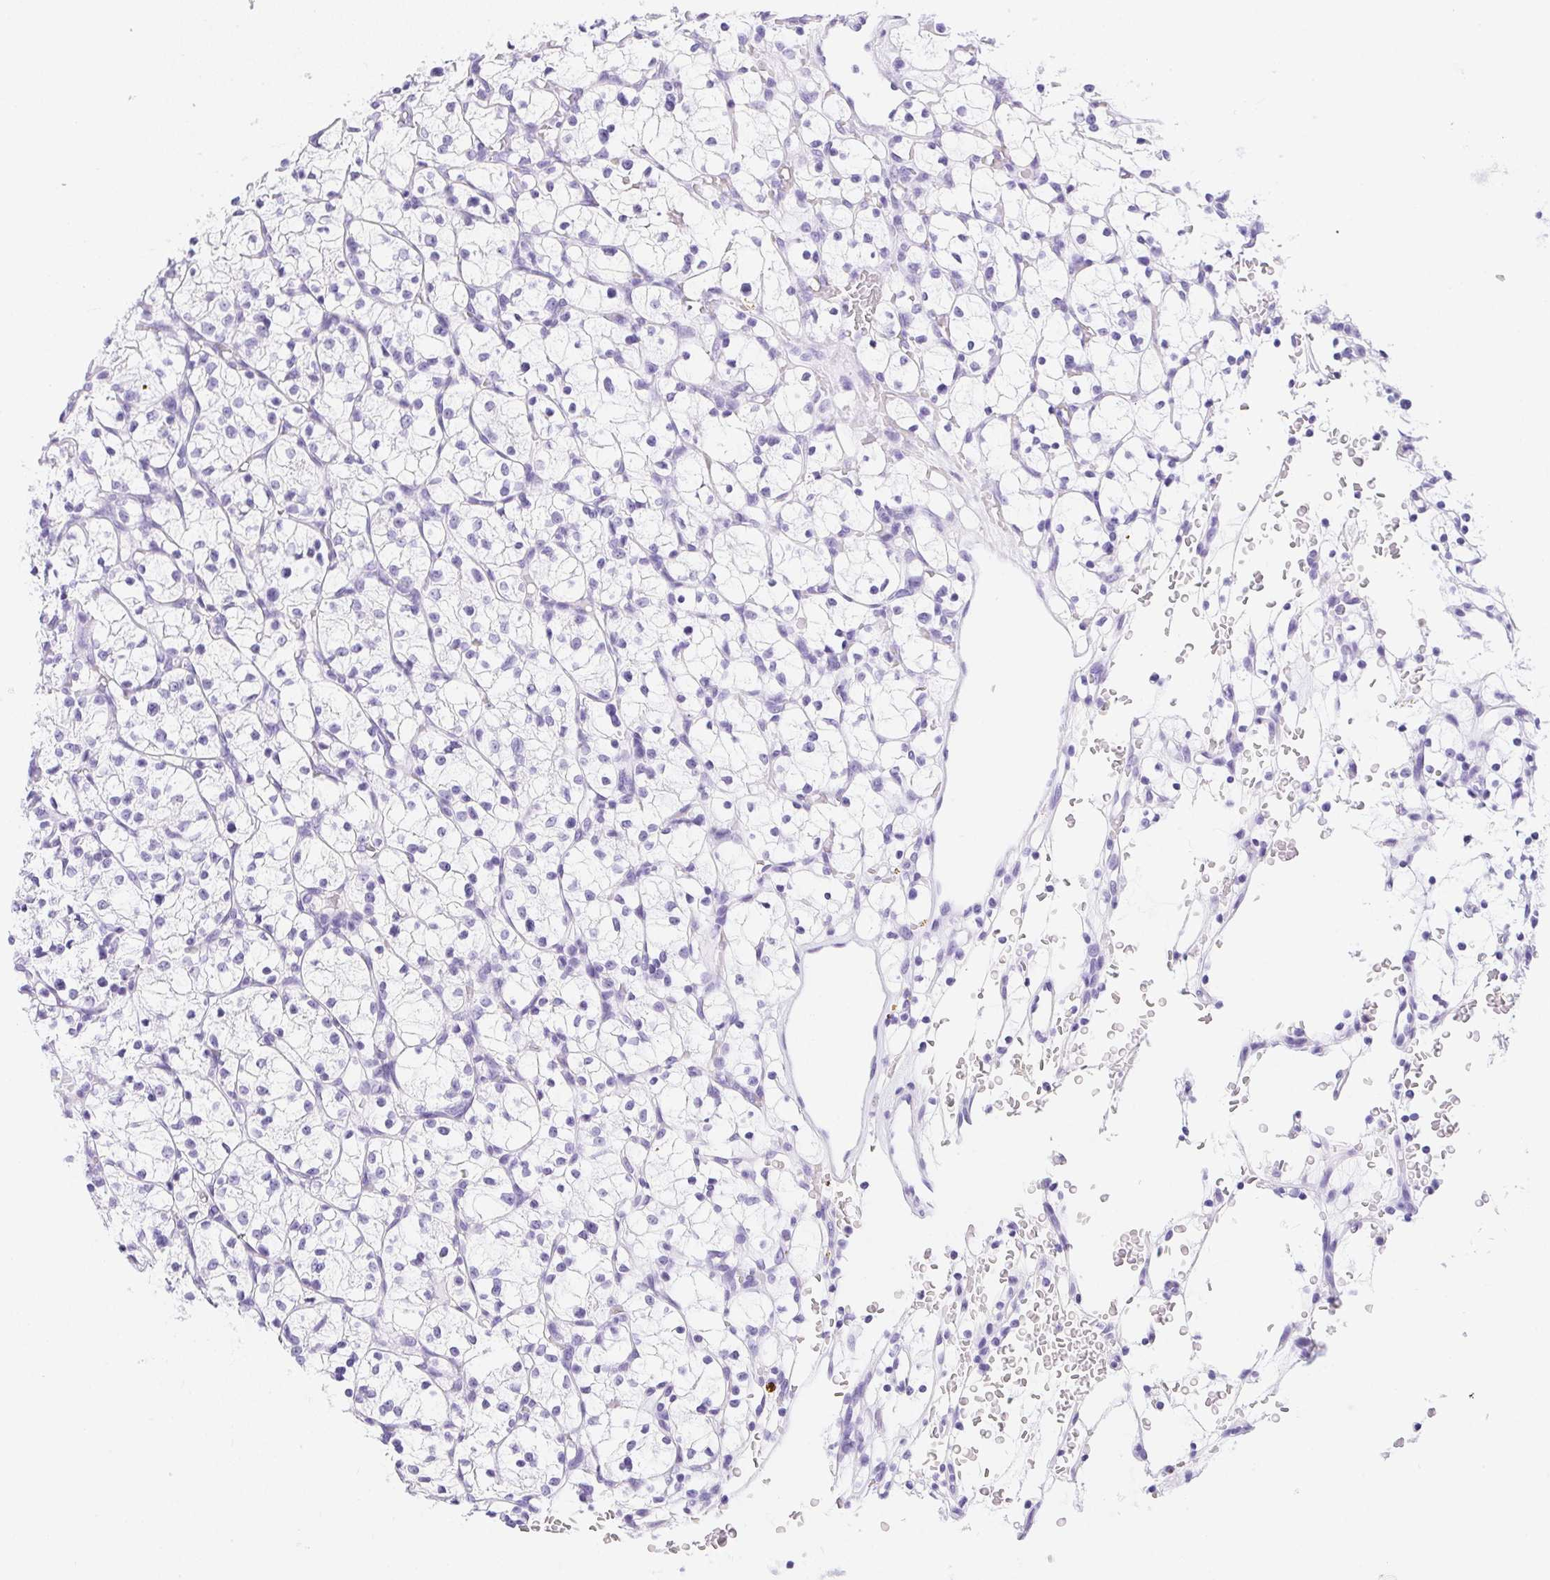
{"staining": {"intensity": "negative", "quantity": "none", "location": "none"}, "tissue": "renal cancer", "cell_type": "Tumor cells", "image_type": "cancer", "snomed": [{"axis": "morphology", "description": "Adenocarcinoma, NOS"}, {"axis": "topography", "description": "Kidney"}], "caption": "An immunohistochemistry image of adenocarcinoma (renal) is shown. There is no staining in tumor cells of adenocarcinoma (renal).", "gene": "HELLS", "patient": {"sex": "female", "age": 64}}